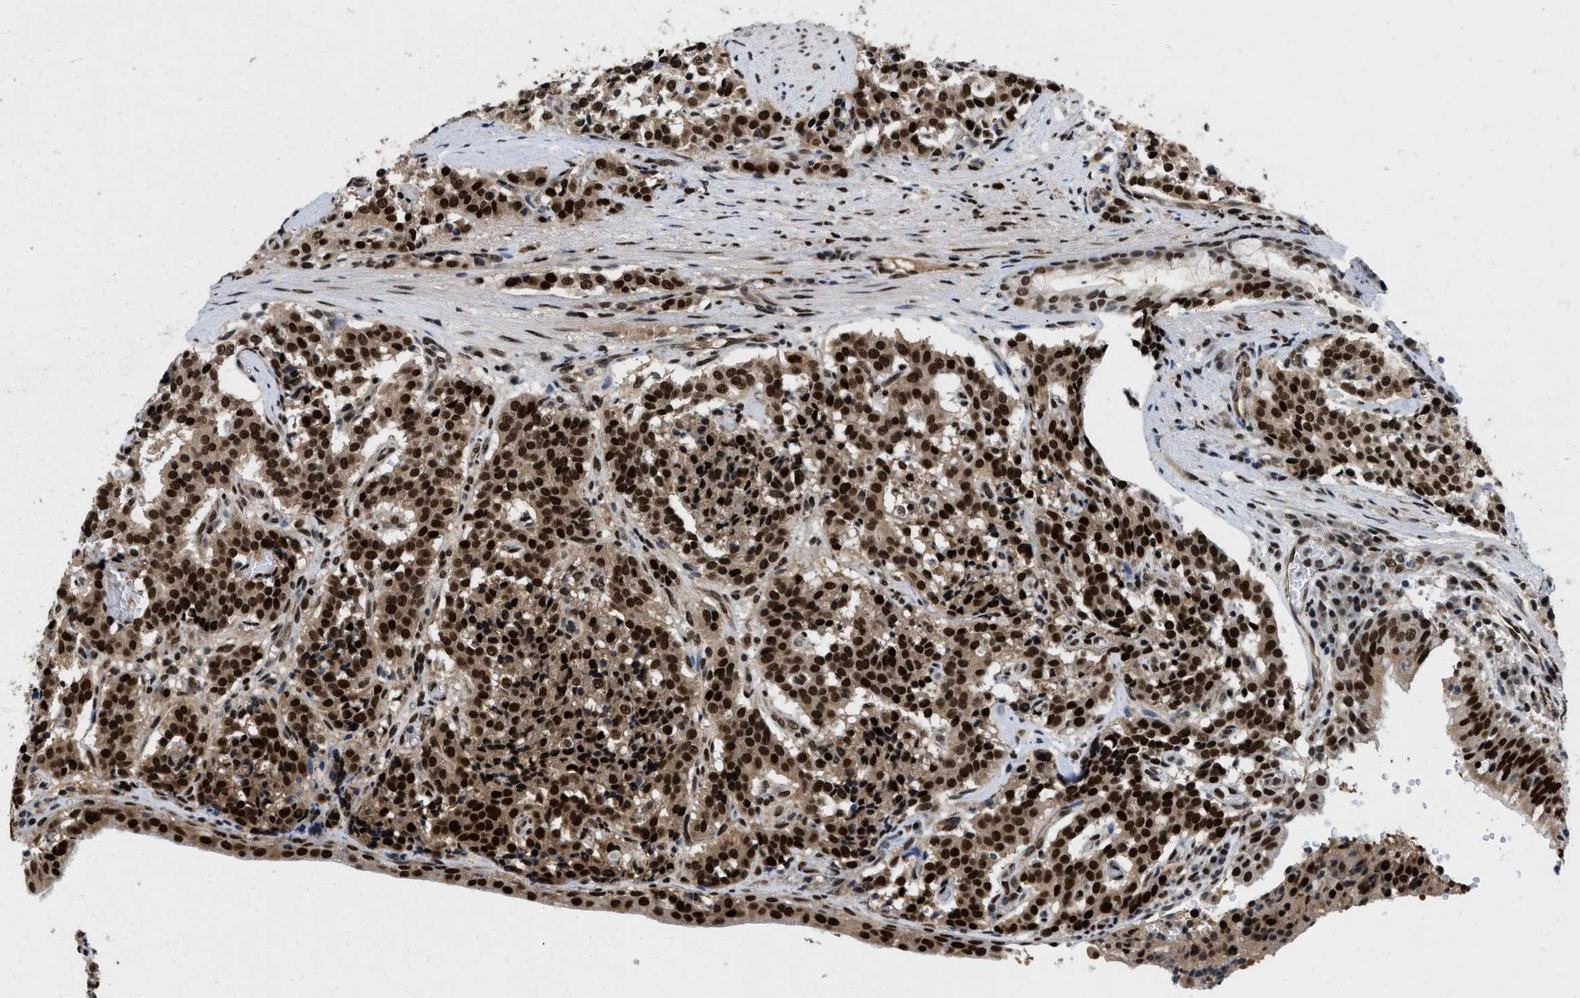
{"staining": {"intensity": "strong", "quantity": ">75%", "location": "nuclear"}, "tissue": "carcinoid", "cell_type": "Tumor cells", "image_type": "cancer", "snomed": [{"axis": "morphology", "description": "Carcinoid, malignant, NOS"}, {"axis": "topography", "description": "Lung"}], "caption": "High-power microscopy captured an immunohistochemistry image of carcinoid (malignant), revealing strong nuclear positivity in approximately >75% of tumor cells.", "gene": "SAFB", "patient": {"sex": "male", "age": 30}}